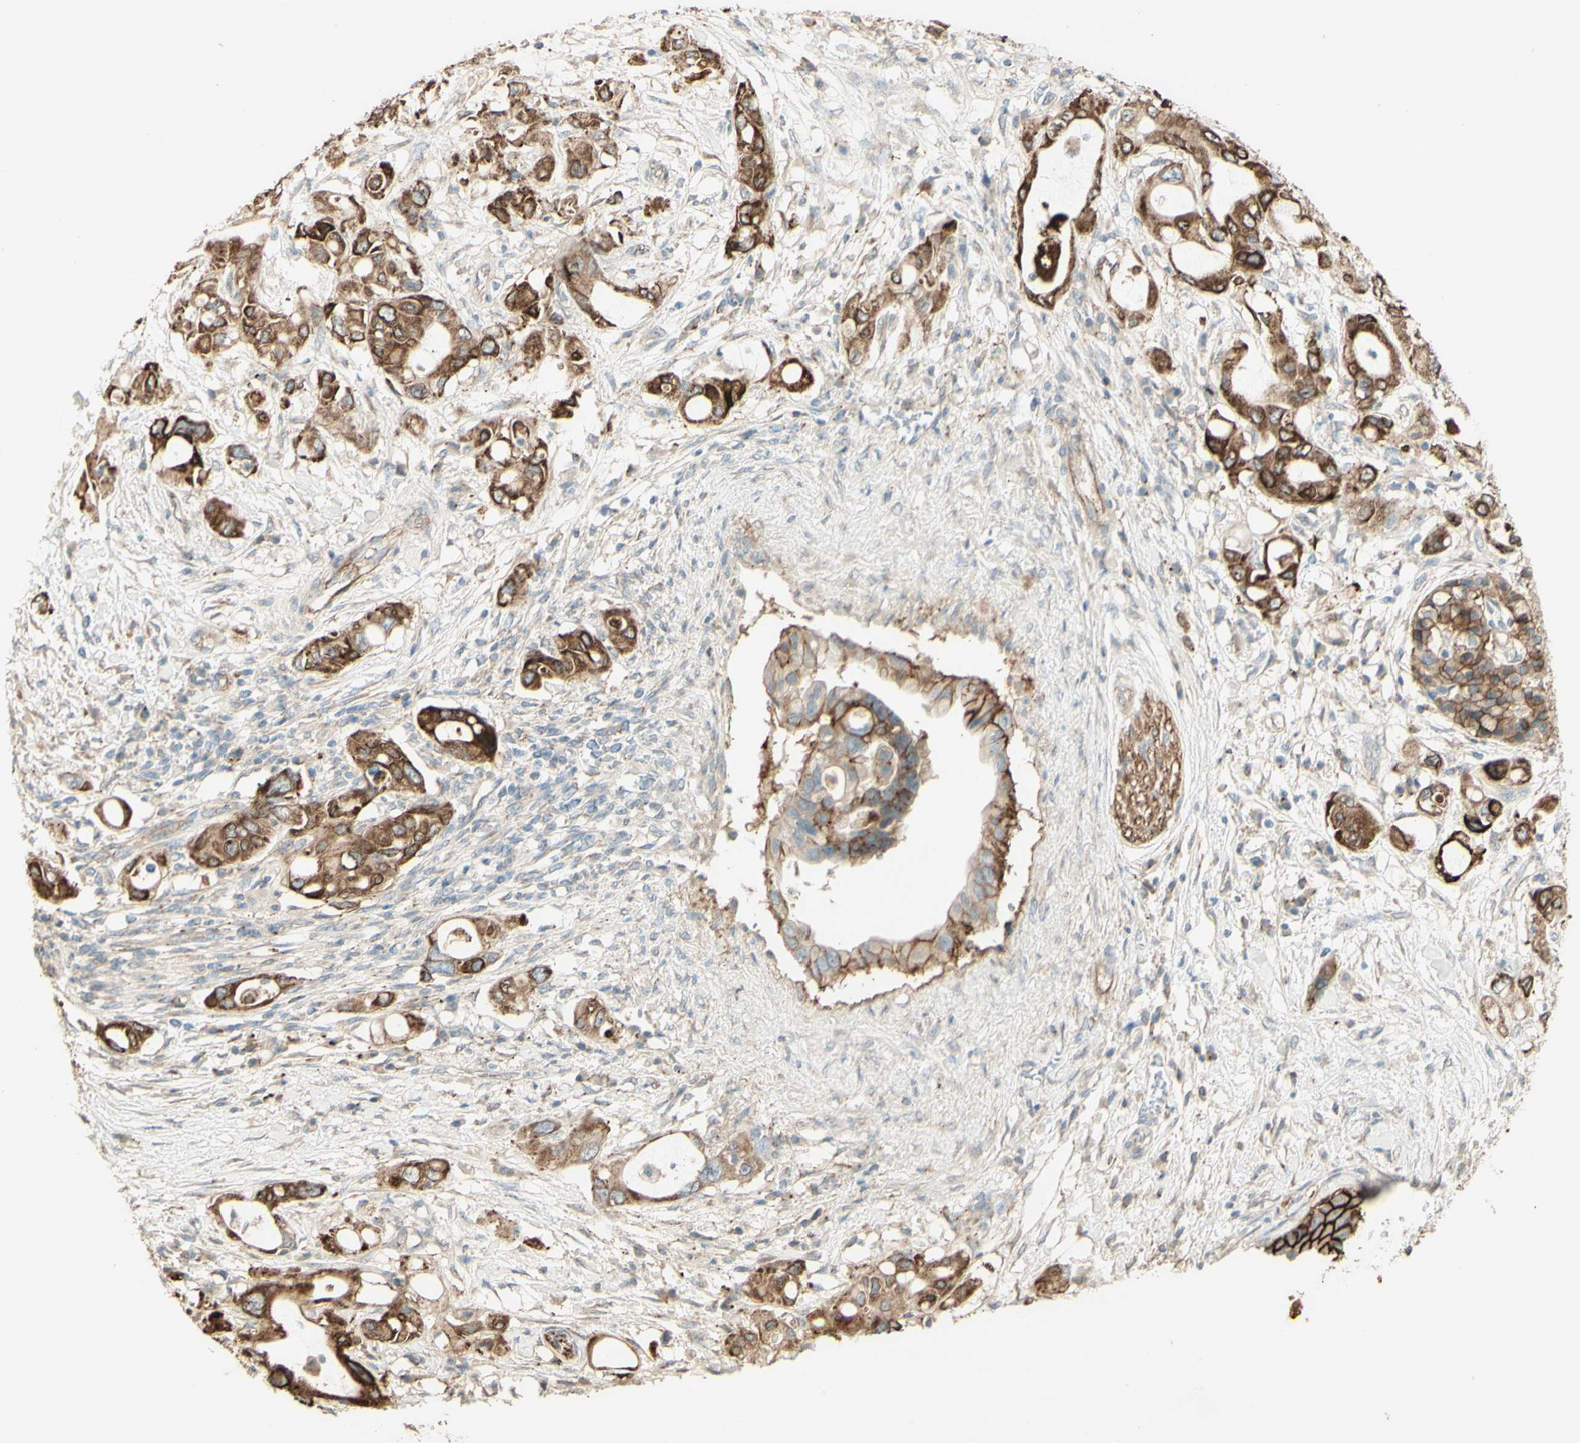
{"staining": {"intensity": "moderate", "quantity": ">75%", "location": "cytoplasmic/membranous"}, "tissue": "pancreatic cancer", "cell_type": "Tumor cells", "image_type": "cancer", "snomed": [{"axis": "morphology", "description": "Adenocarcinoma, NOS"}, {"axis": "topography", "description": "Pancreas"}], "caption": "Immunohistochemical staining of human adenocarcinoma (pancreatic) exhibits medium levels of moderate cytoplasmic/membranous protein staining in approximately >75% of tumor cells.", "gene": "RNF149", "patient": {"sex": "female", "age": 56}}